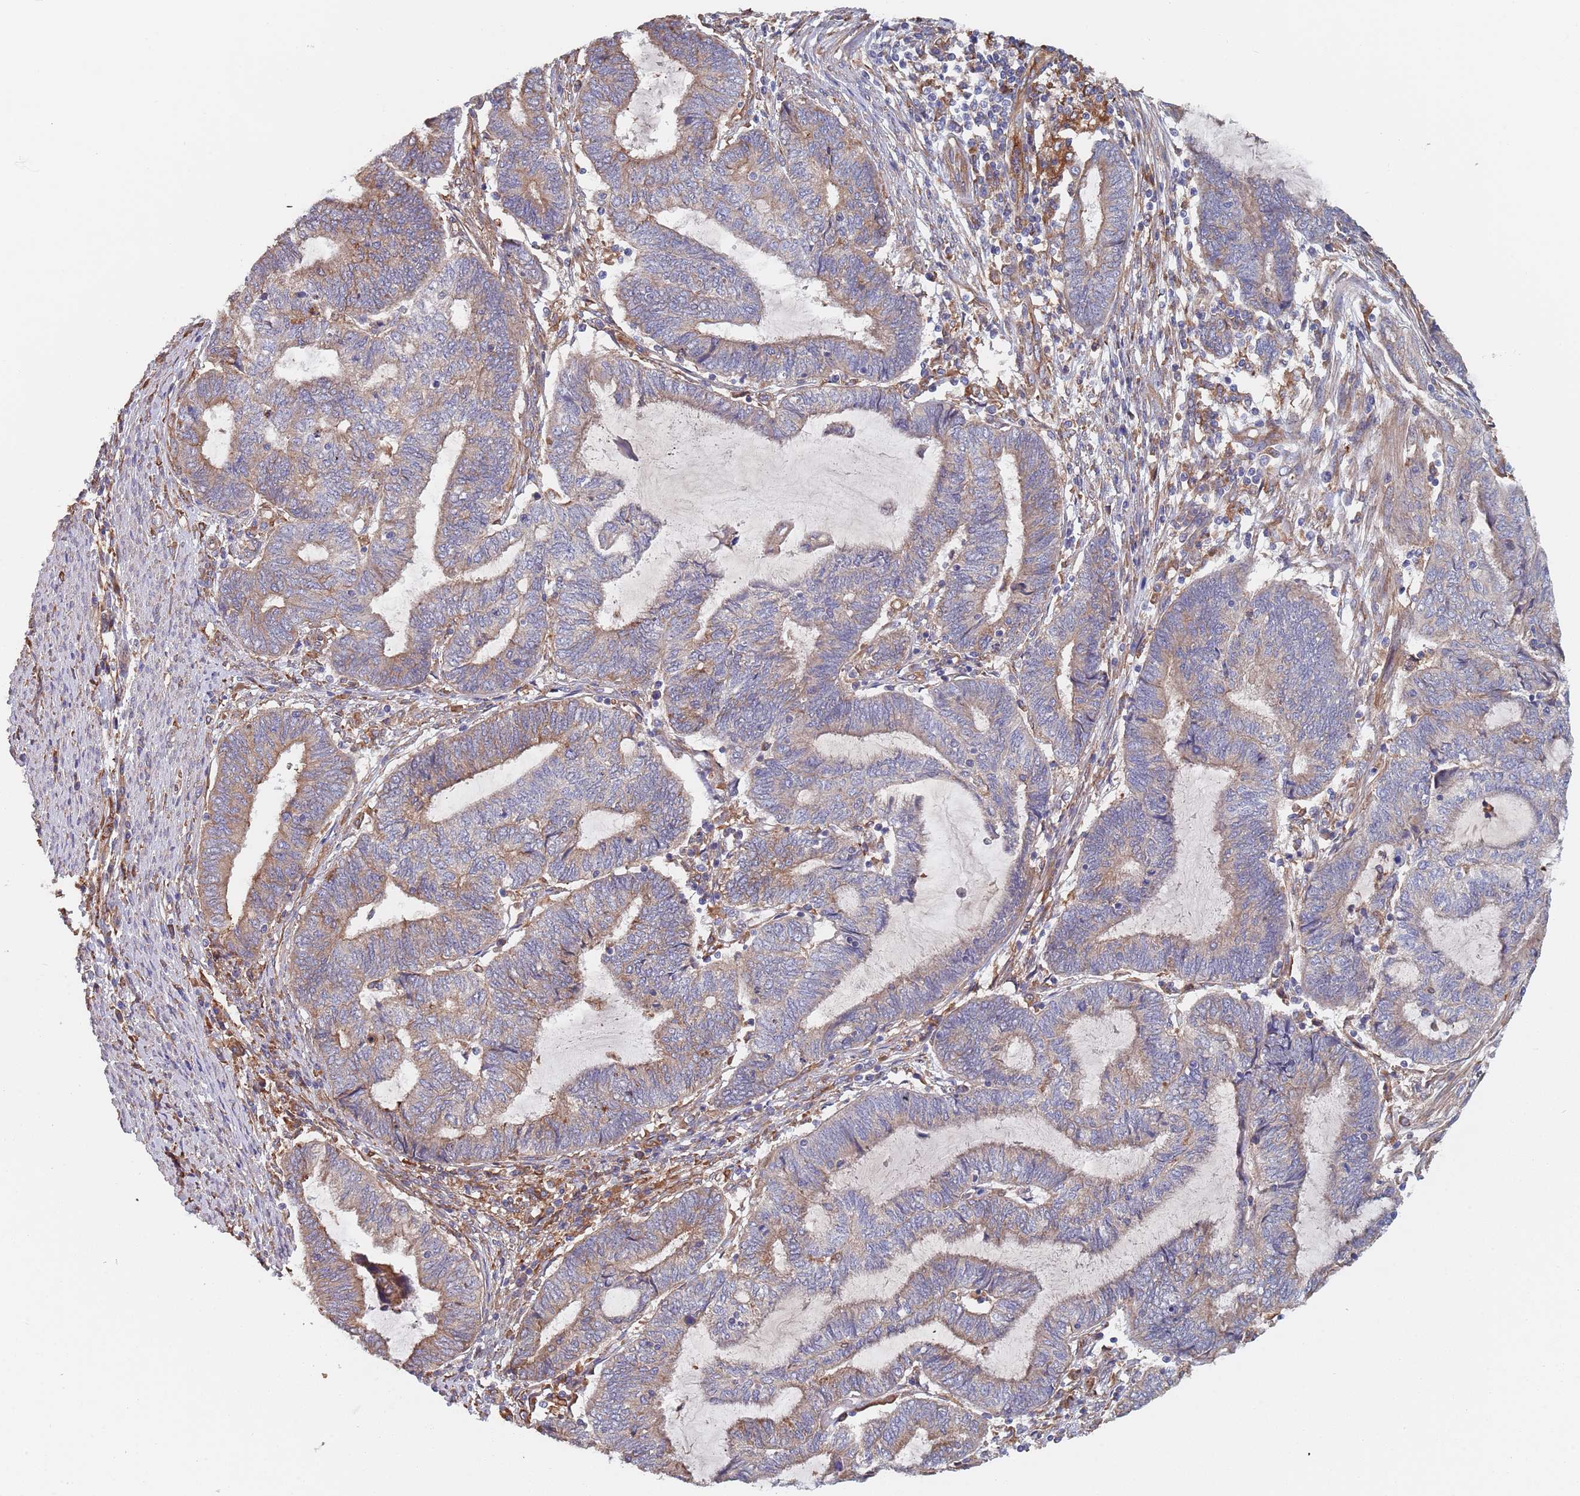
{"staining": {"intensity": "moderate", "quantity": "25%-75%", "location": "cytoplasmic/membranous"}, "tissue": "endometrial cancer", "cell_type": "Tumor cells", "image_type": "cancer", "snomed": [{"axis": "morphology", "description": "Adenocarcinoma, NOS"}, {"axis": "topography", "description": "Uterus"}, {"axis": "topography", "description": "Endometrium"}], "caption": "Tumor cells demonstrate medium levels of moderate cytoplasmic/membranous positivity in about 25%-75% of cells in human endometrial cancer. (DAB (3,3'-diaminobenzidine) = brown stain, brightfield microscopy at high magnification).", "gene": "DCUN1D3", "patient": {"sex": "female", "age": 70}}